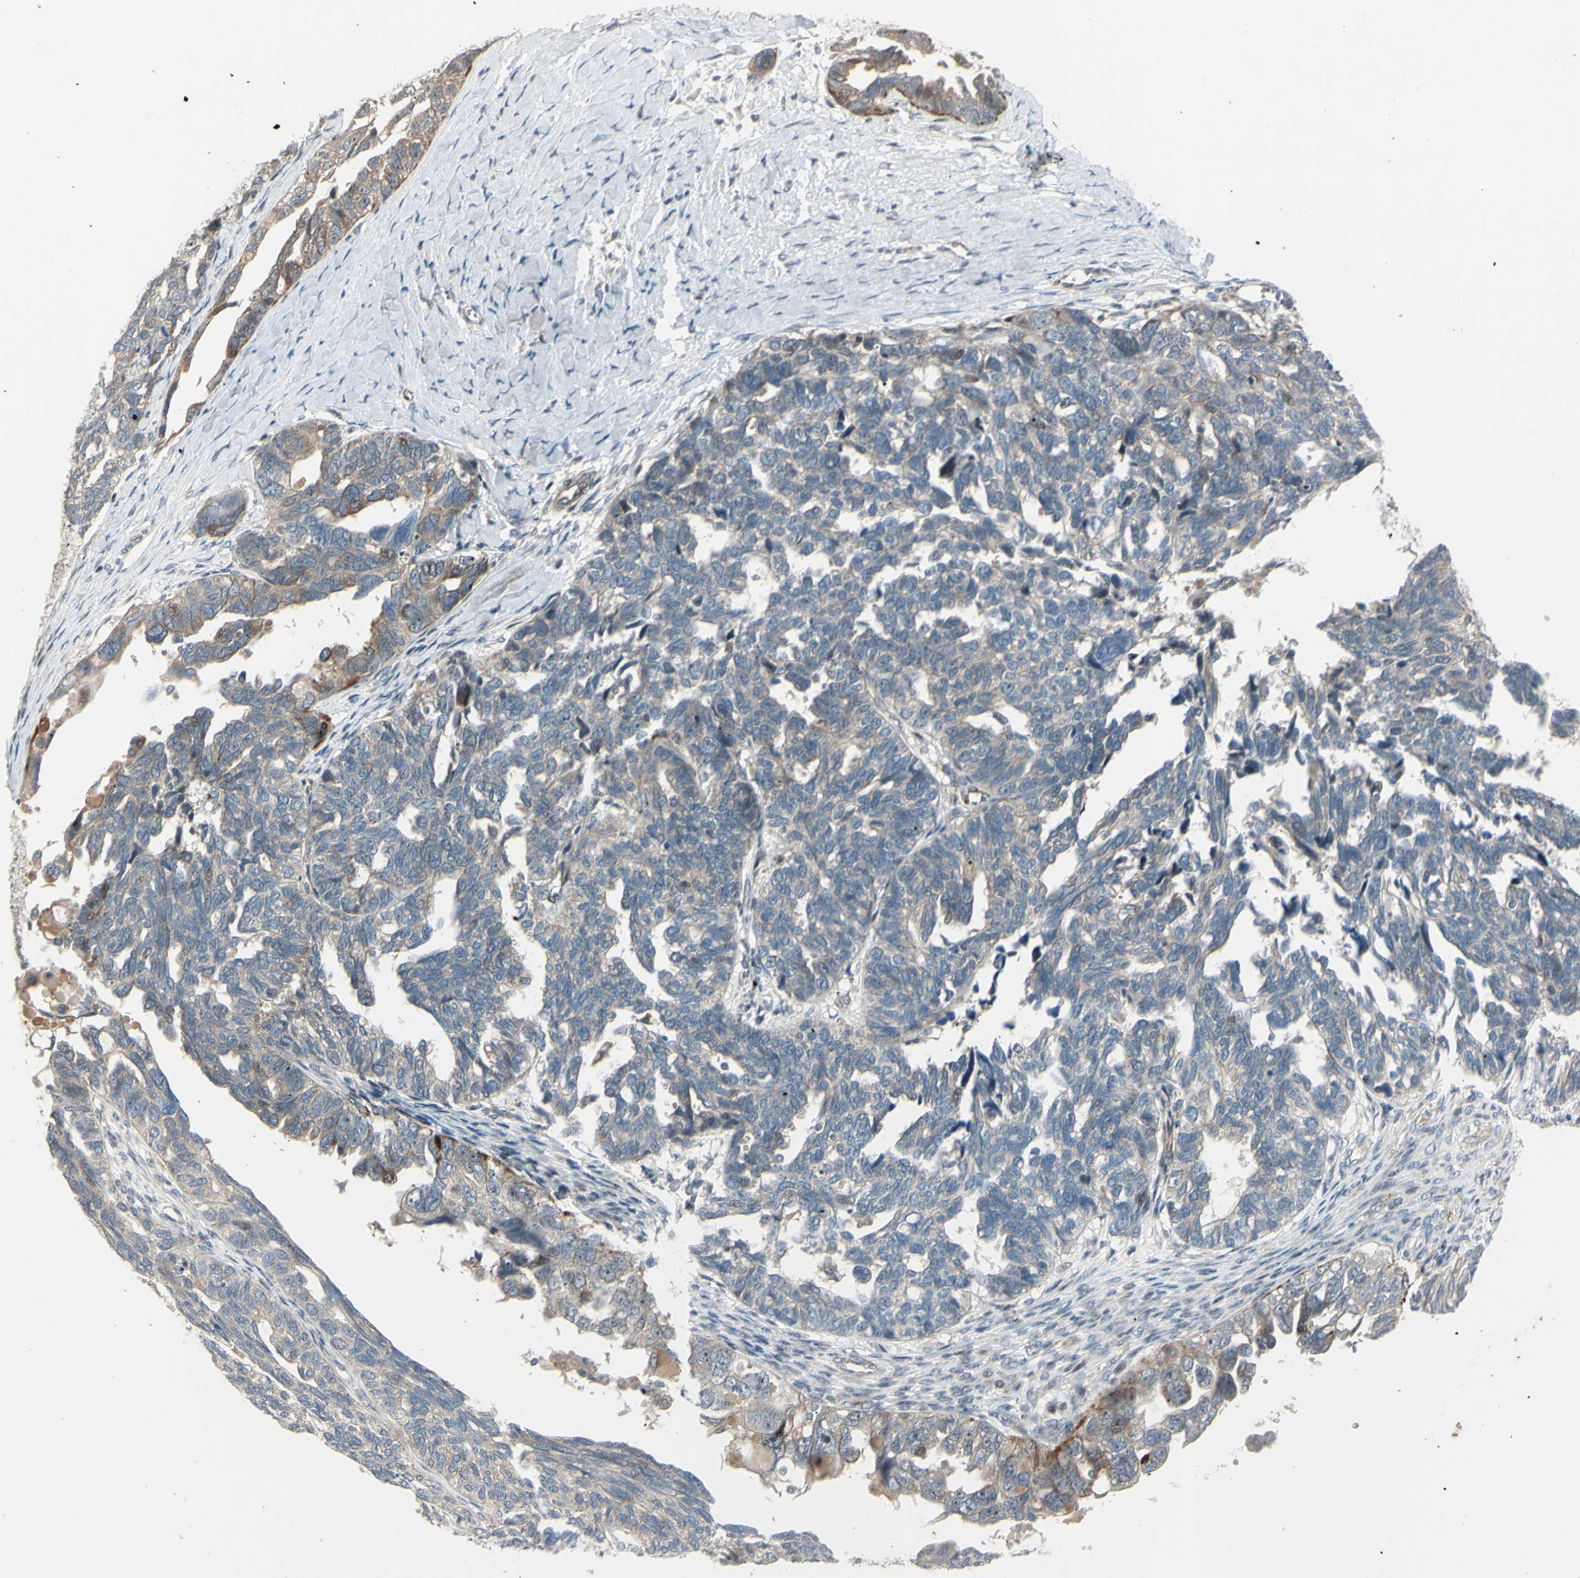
{"staining": {"intensity": "weak", "quantity": "<25%", "location": "cytoplasmic/membranous"}, "tissue": "ovarian cancer", "cell_type": "Tumor cells", "image_type": "cancer", "snomed": [{"axis": "morphology", "description": "Cystadenocarcinoma, serous, NOS"}, {"axis": "topography", "description": "Ovary"}], "caption": "Immunohistochemical staining of human serous cystadenocarcinoma (ovarian) displays no significant positivity in tumor cells.", "gene": "NDFIP1", "patient": {"sex": "female", "age": 79}}